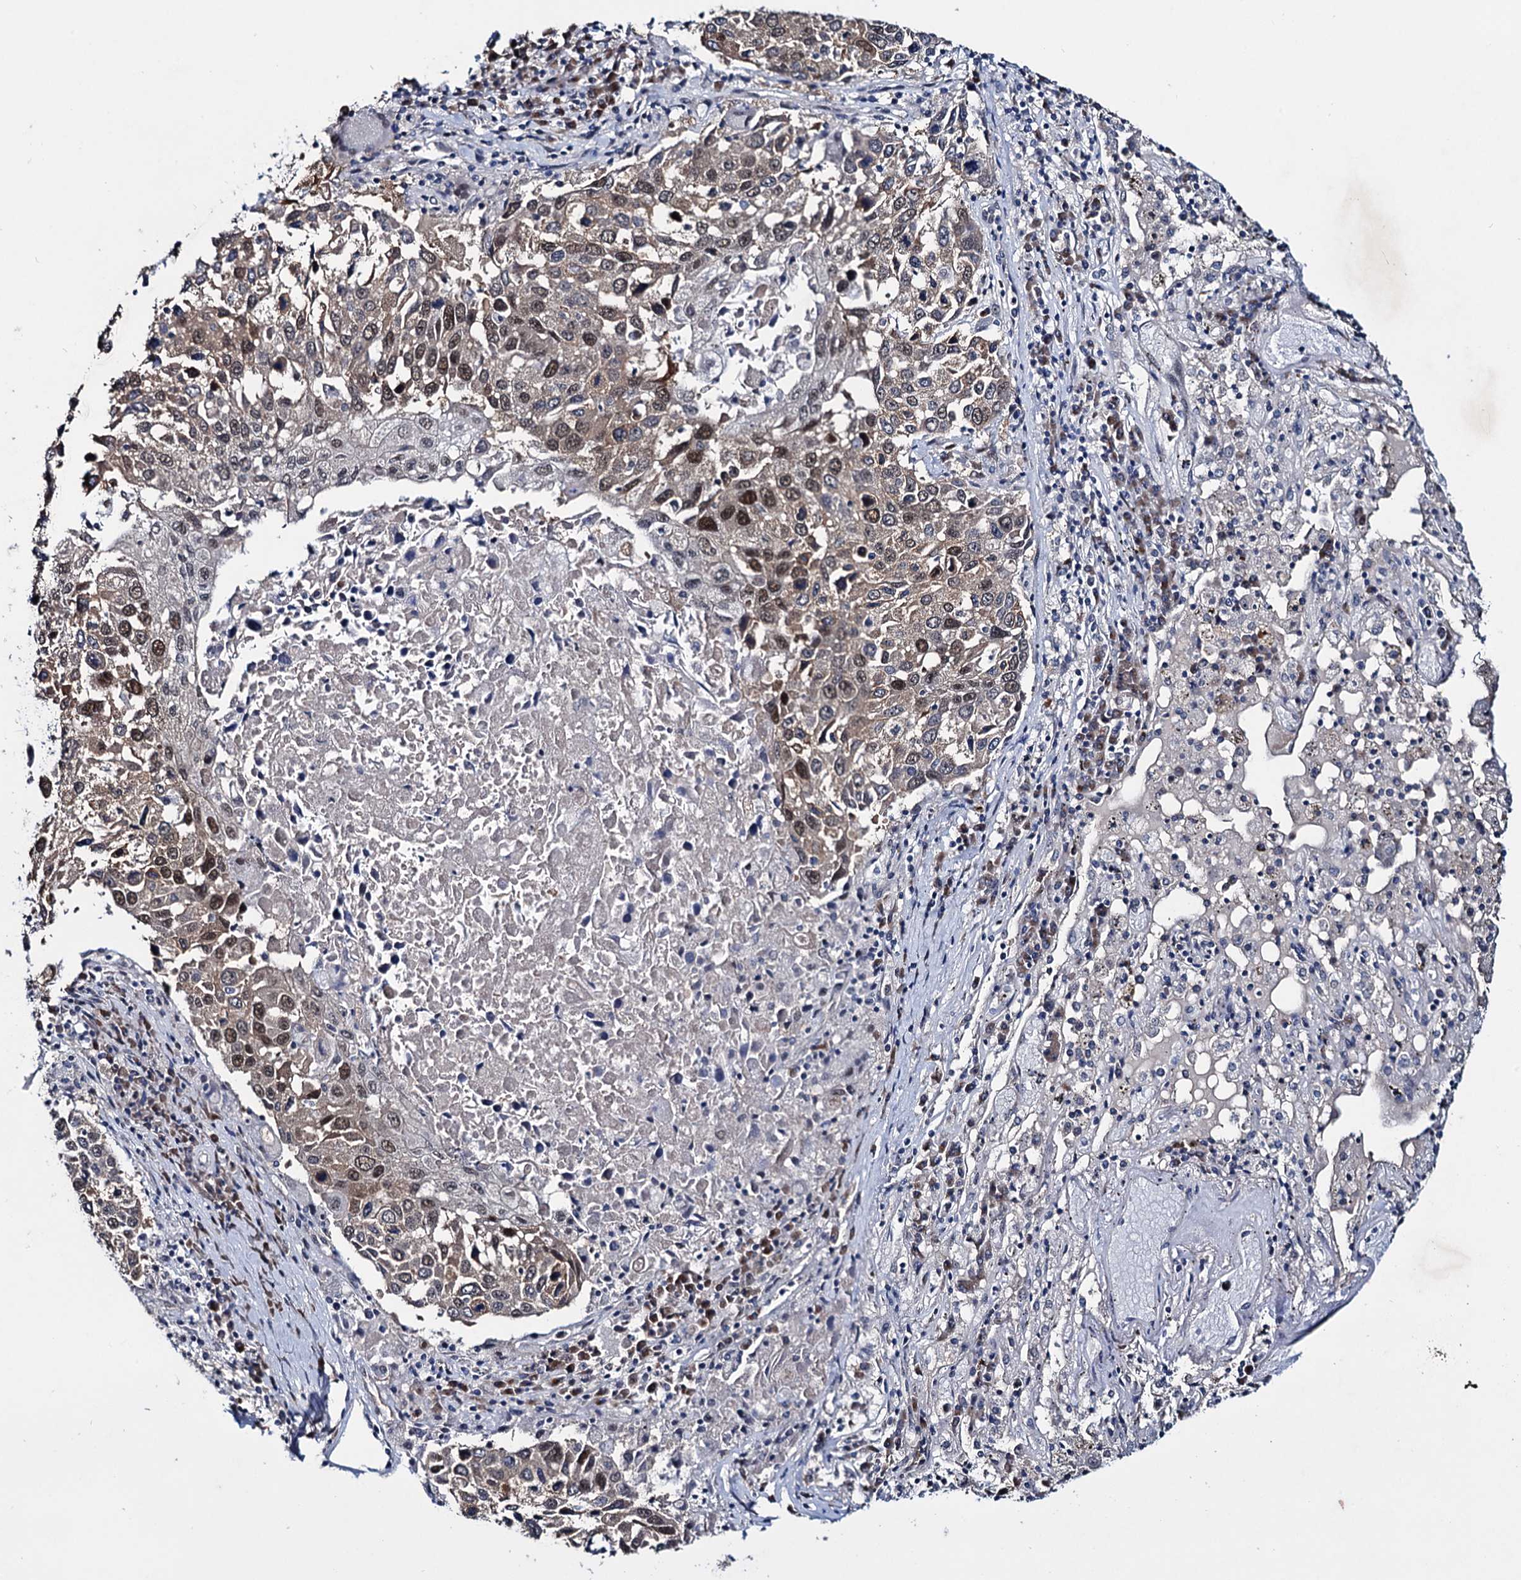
{"staining": {"intensity": "weak", "quantity": ">75%", "location": "nuclear"}, "tissue": "lung cancer", "cell_type": "Tumor cells", "image_type": "cancer", "snomed": [{"axis": "morphology", "description": "Squamous cell carcinoma, NOS"}, {"axis": "topography", "description": "Lung"}], "caption": "Lung squamous cell carcinoma stained with DAB (3,3'-diaminobenzidine) IHC shows low levels of weak nuclear staining in about >75% of tumor cells. (IHC, brightfield microscopy, high magnification).", "gene": "EYA4", "patient": {"sex": "male", "age": 65}}